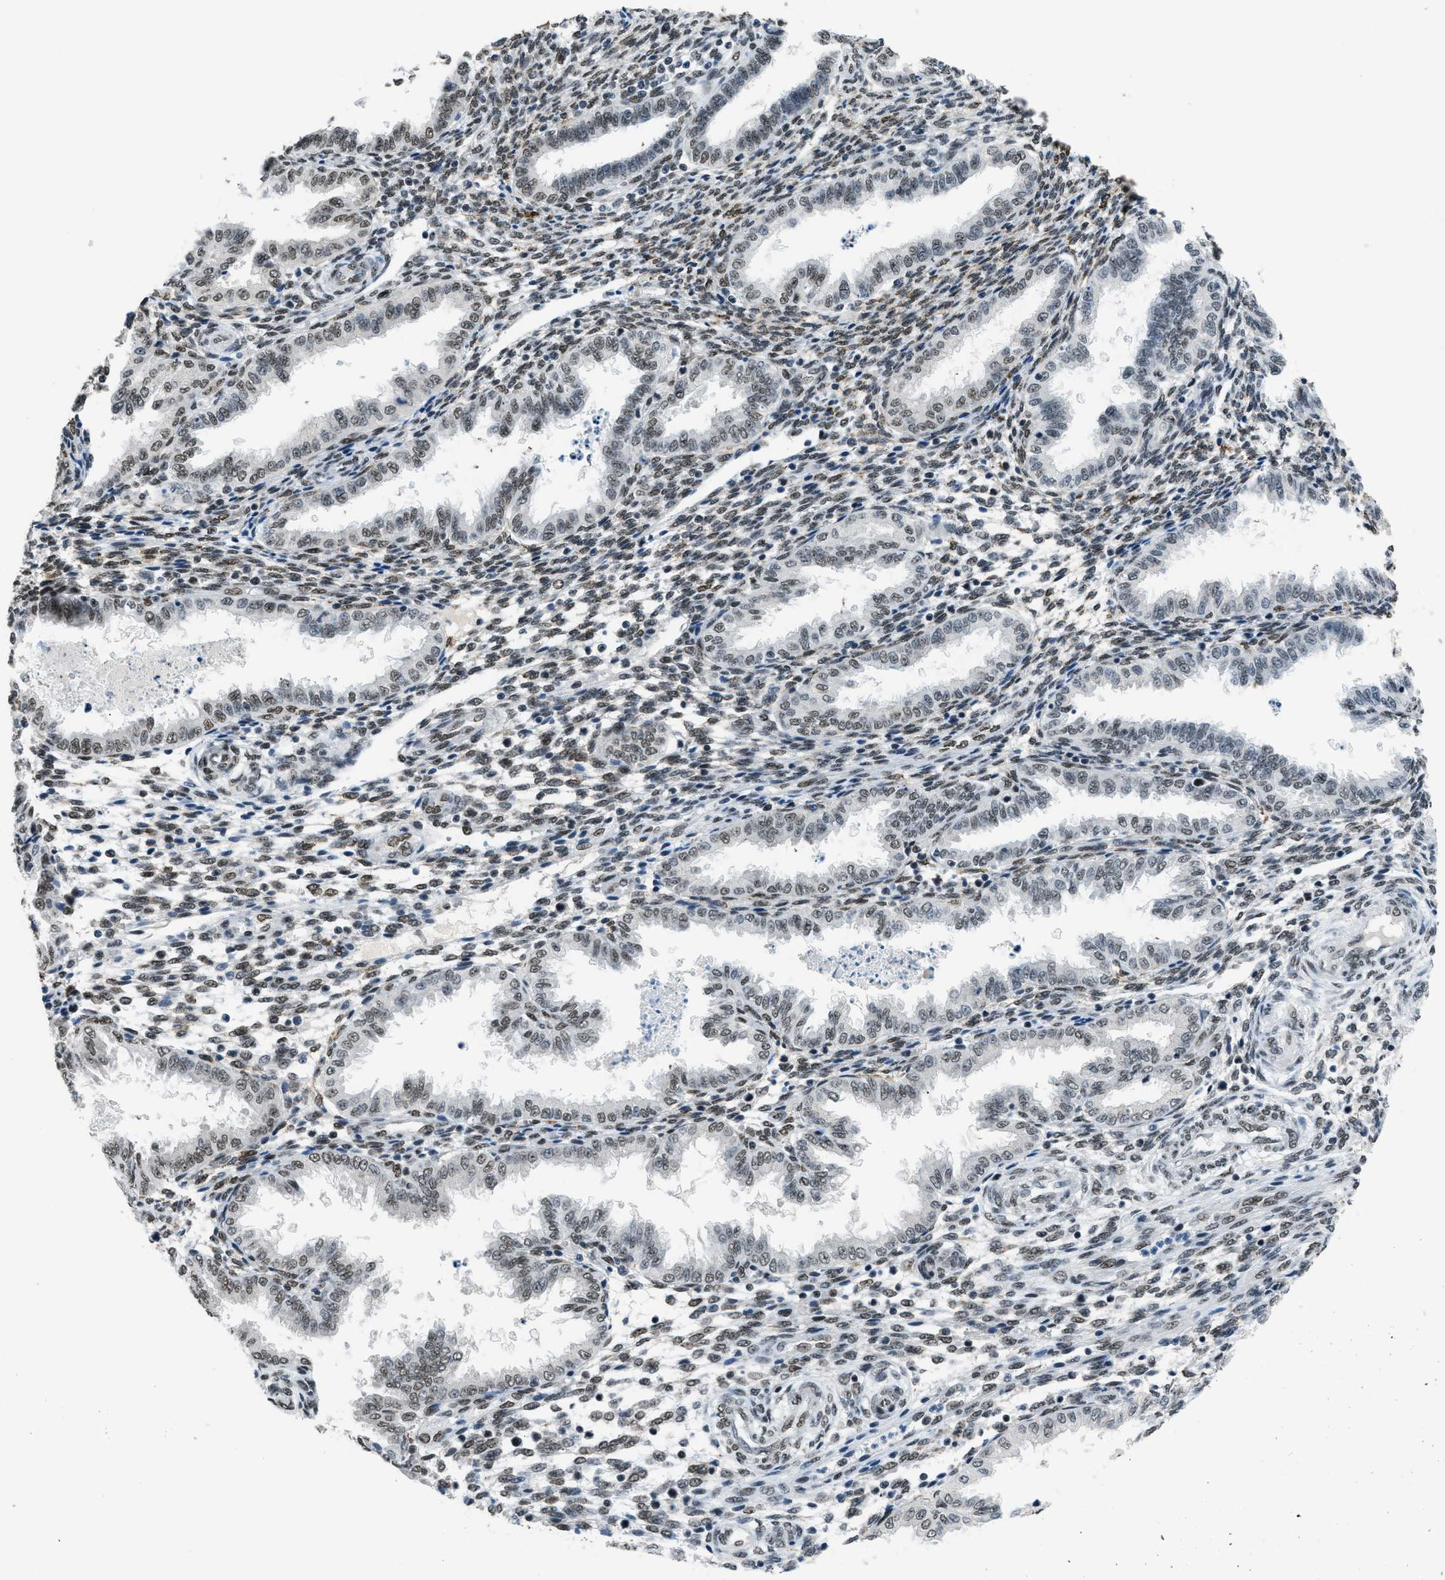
{"staining": {"intensity": "strong", "quantity": "25%-75%", "location": "cytoplasmic/membranous,nuclear"}, "tissue": "endometrium", "cell_type": "Cells in endometrial stroma", "image_type": "normal", "snomed": [{"axis": "morphology", "description": "Normal tissue, NOS"}, {"axis": "topography", "description": "Endometrium"}], "caption": "Human endometrium stained for a protein (brown) demonstrates strong cytoplasmic/membranous,nuclear positive expression in approximately 25%-75% of cells in endometrial stroma.", "gene": "GATAD2B", "patient": {"sex": "female", "age": 33}}